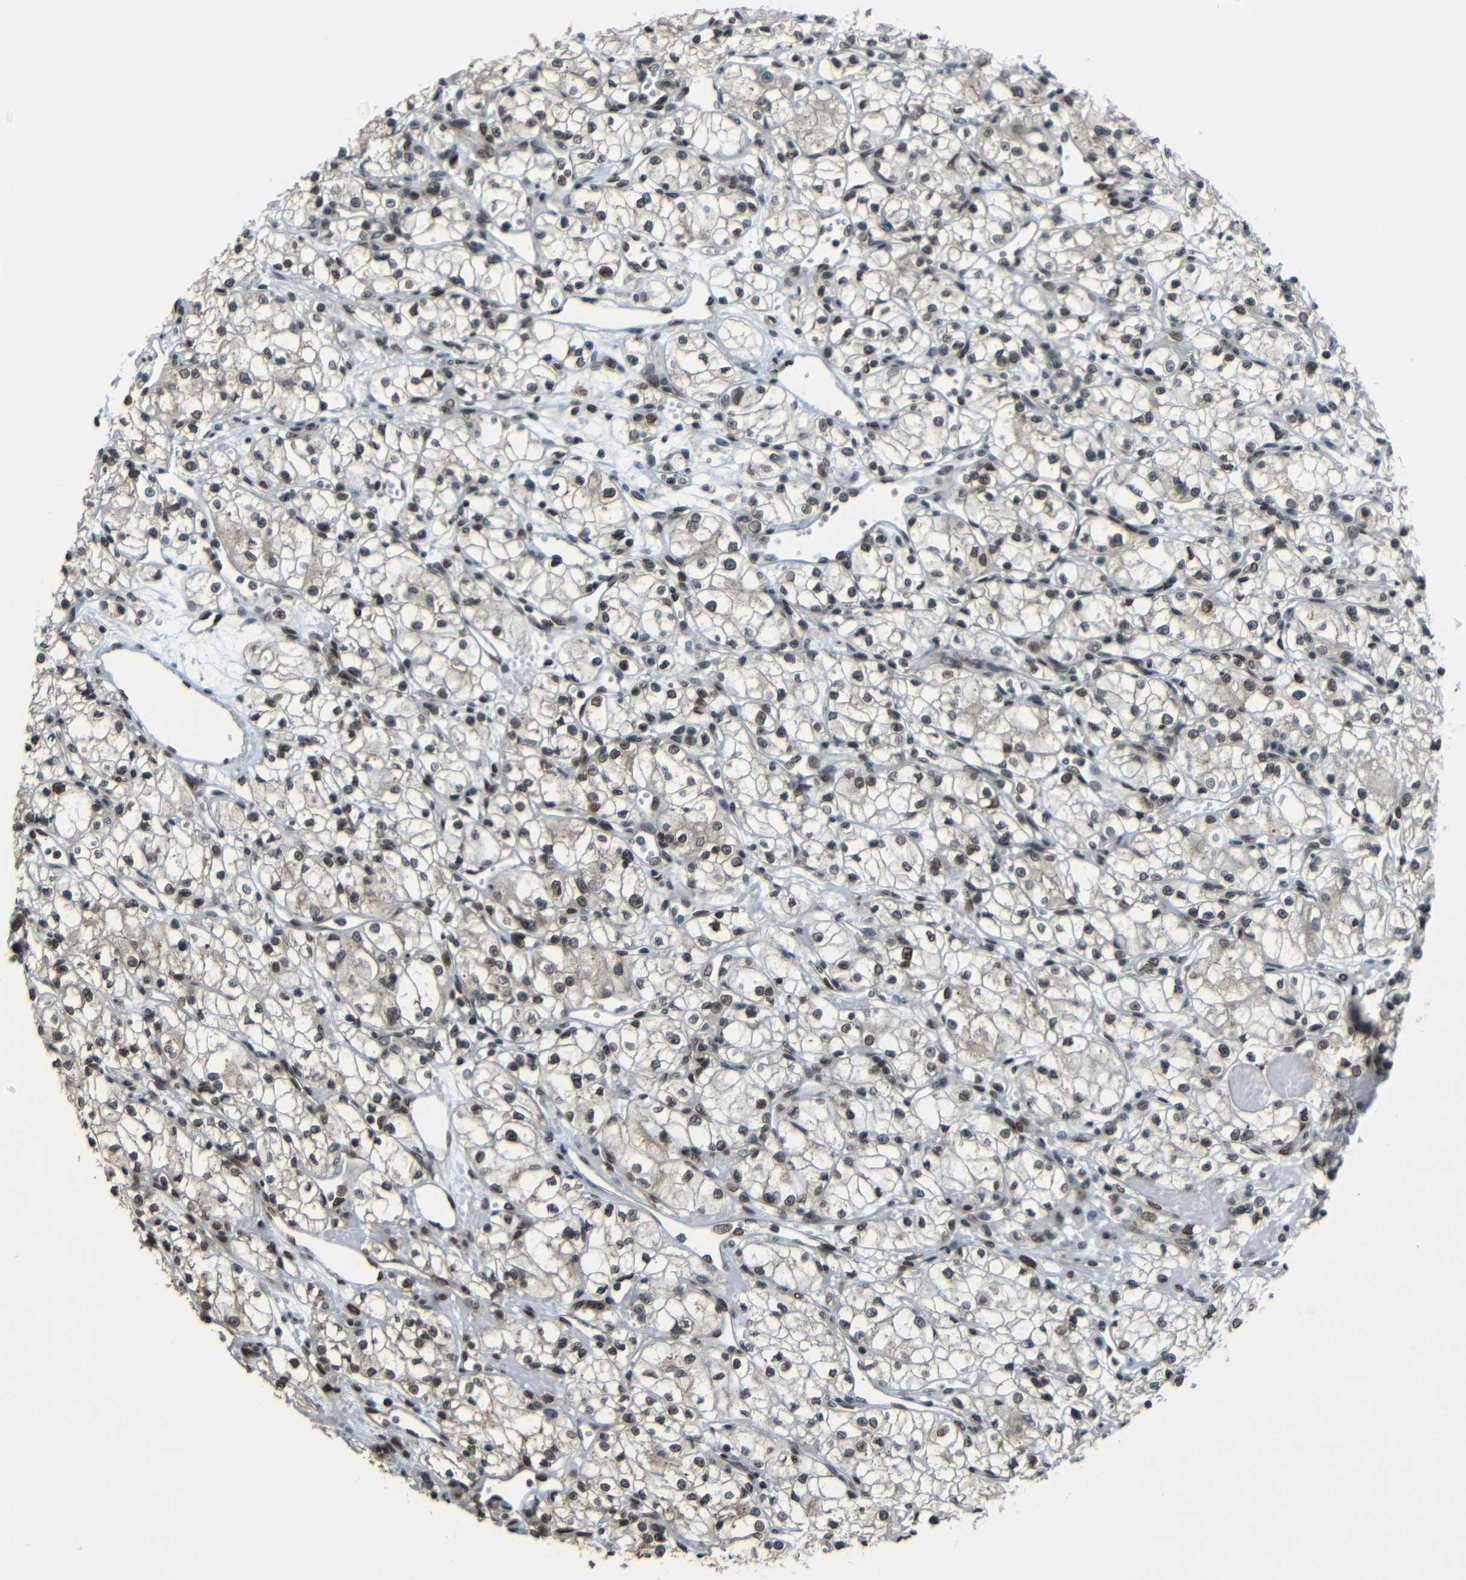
{"staining": {"intensity": "weak", "quantity": "25%-75%", "location": "nuclear"}, "tissue": "renal cancer", "cell_type": "Tumor cells", "image_type": "cancer", "snomed": [{"axis": "morphology", "description": "Normal tissue, NOS"}, {"axis": "morphology", "description": "Adenocarcinoma, NOS"}, {"axis": "topography", "description": "Kidney"}], "caption": "About 25%-75% of tumor cells in renal cancer (adenocarcinoma) display weak nuclear protein expression as visualized by brown immunohistochemical staining.", "gene": "PSIP1", "patient": {"sex": "male", "age": 59}}